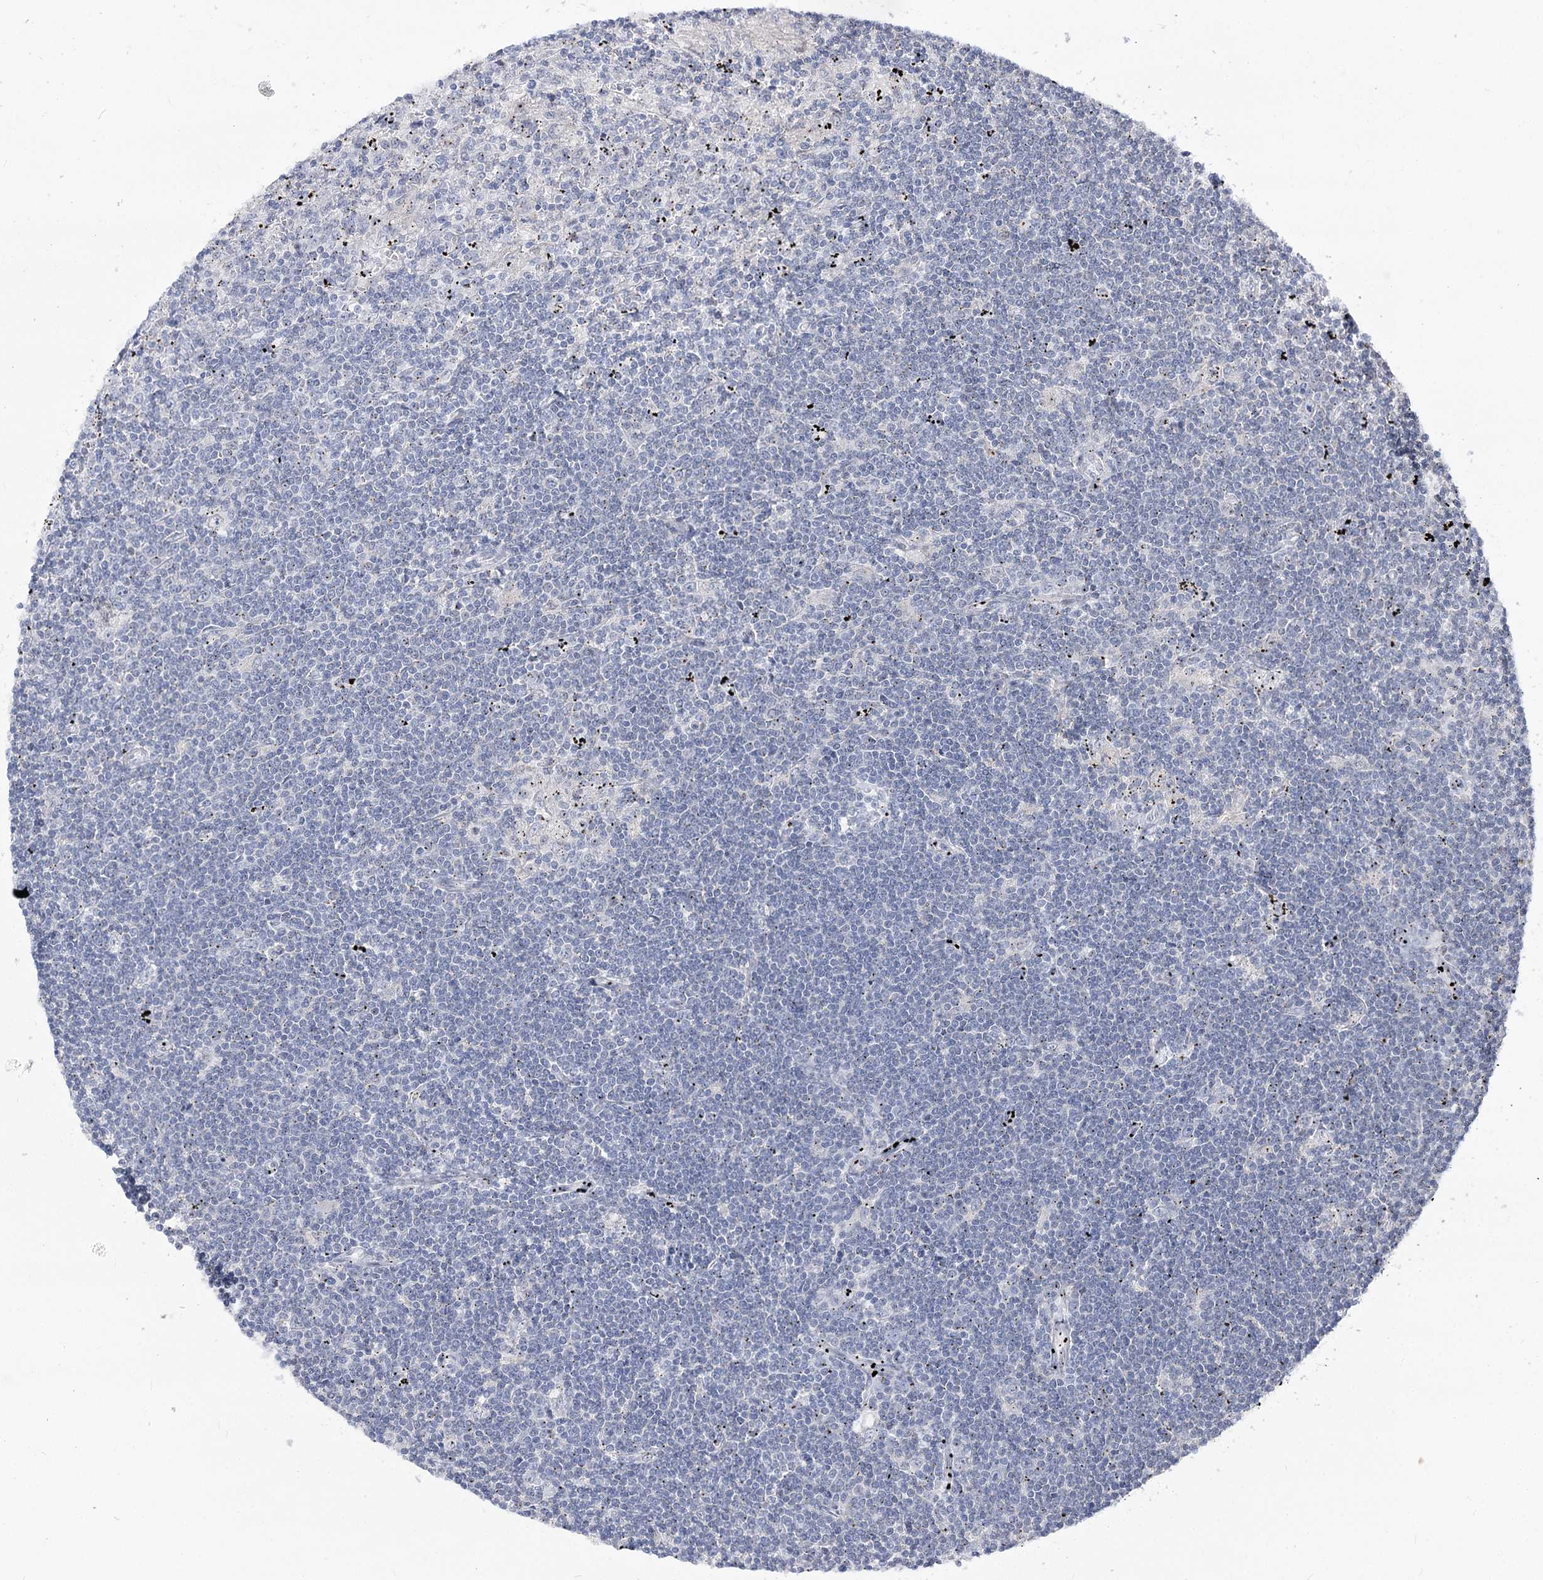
{"staining": {"intensity": "negative", "quantity": "none", "location": "none"}, "tissue": "lymphoma", "cell_type": "Tumor cells", "image_type": "cancer", "snomed": [{"axis": "morphology", "description": "Malignant lymphoma, non-Hodgkin's type, Low grade"}, {"axis": "topography", "description": "Spleen"}], "caption": "Tumor cells are negative for brown protein staining in lymphoma.", "gene": "ATP10B", "patient": {"sex": "male", "age": 76}}